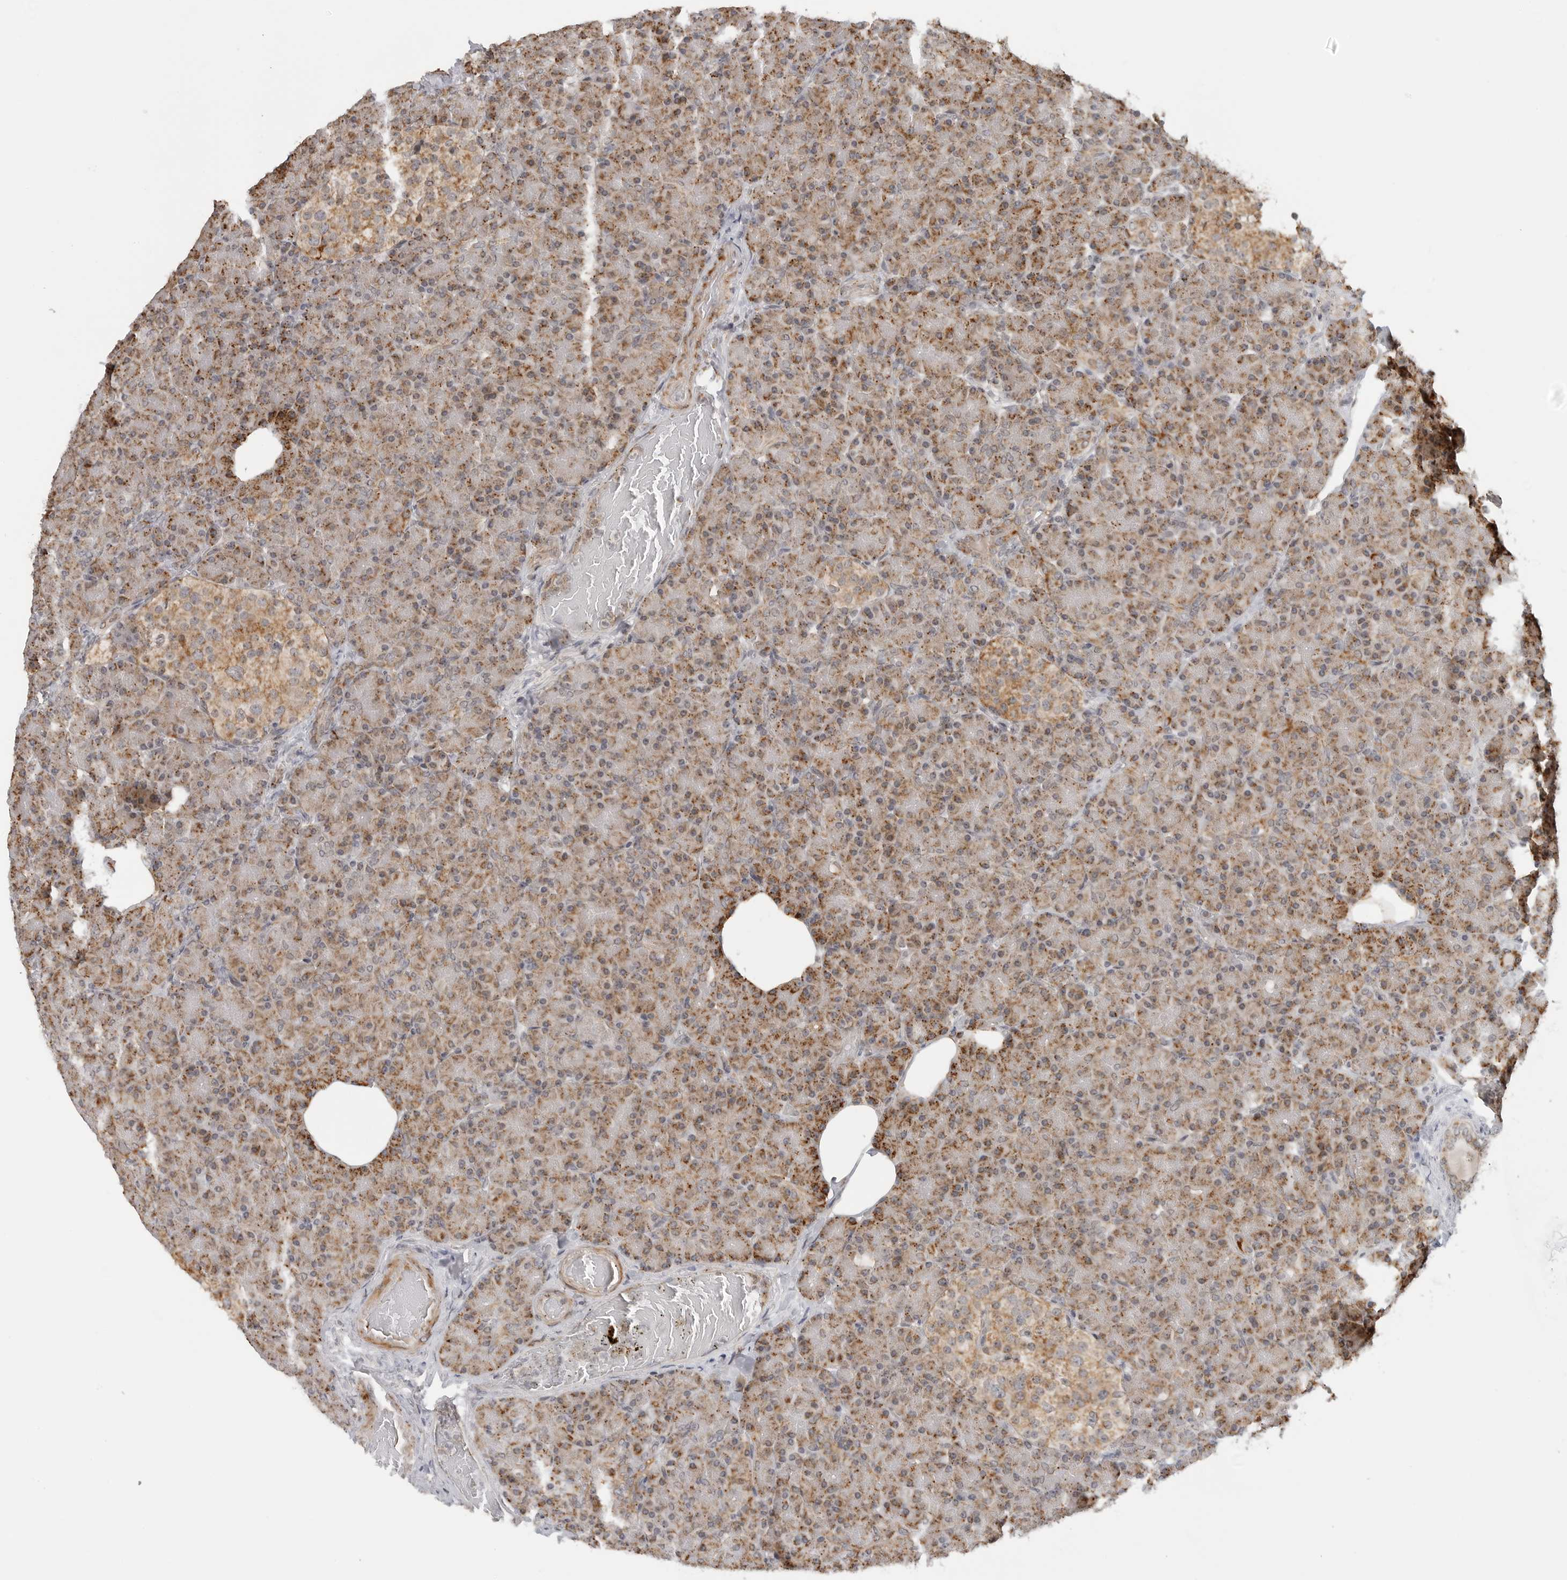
{"staining": {"intensity": "moderate", "quantity": ">75%", "location": "cytoplasmic/membranous"}, "tissue": "pancreas", "cell_type": "Exocrine glandular cells", "image_type": "normal", "snomed": [{"axis": "morphology", "description": "Normal tissue, NOS"}, {"axis": "topography", "description": "Pancreas"}], "caption": "The photomicrograph exhibits a brown stain indicating the presence of a protein in the cytoplasmic/membranous of exocrine glandular cells in pancreas.", "gene": "PEX2", "patient": {"sex": "female", "age": 43}}